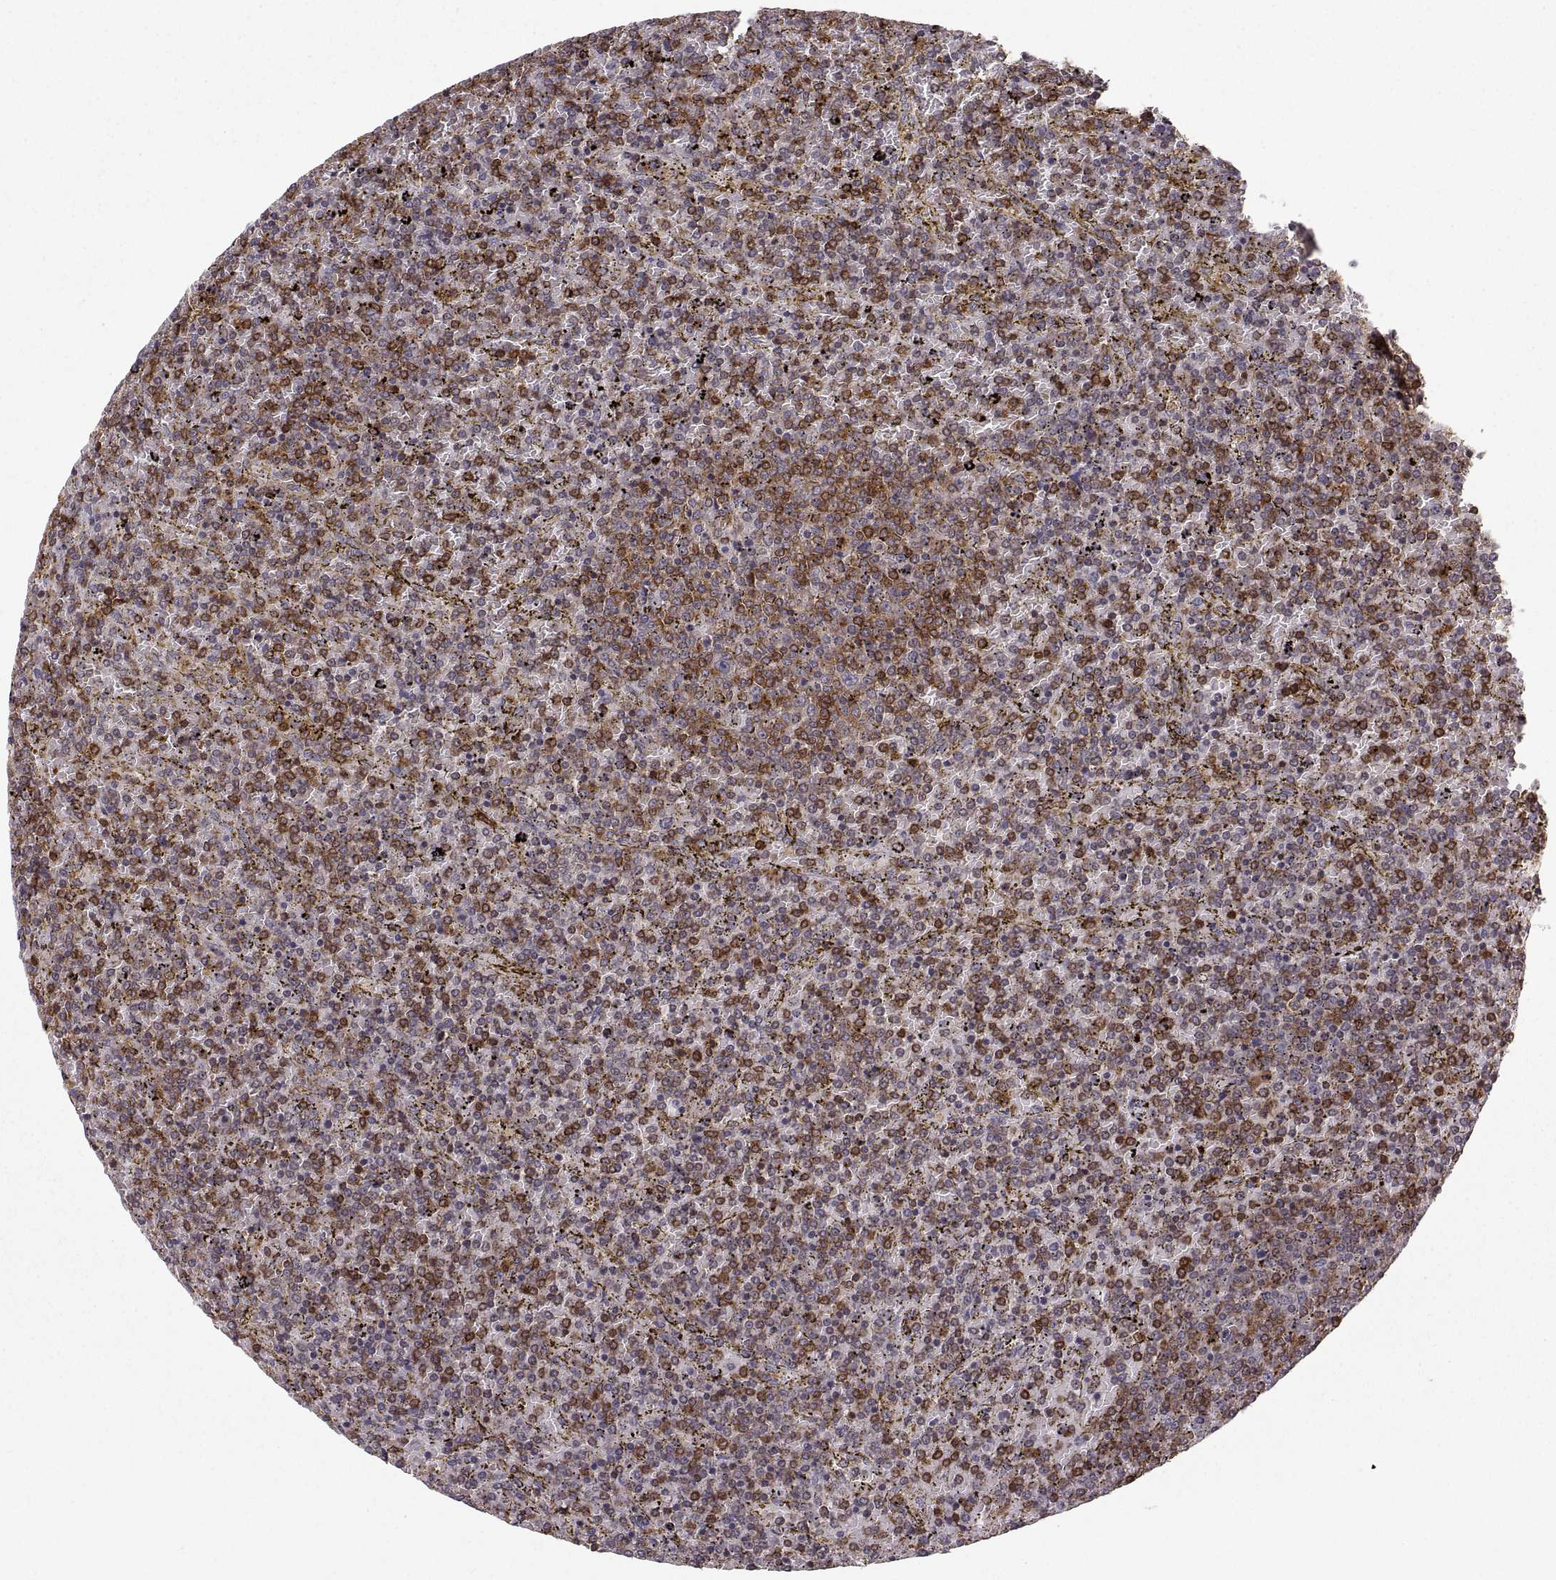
{"staining": {"intensity": "strong", "quantity": ">75%", "location": "cytoplasmic/membranous"}, "tissue": "lymphoma", "cell_type": "Tumor cells", "image_type": "cancer", "snomed": [{"axis": "morphology", "description": "Malignant lymphoma, non-Hodgkin's type, Low grade"}, {"axis": "topography", "description": "Spleen"}], "caption": "The photomicrograph reveals immunohistochemical staining of lymphoma. There is strong cytoplasmic/membranous staining is seen in approximately >75% of tumor cells.", "gene": "EZR", "patient": {"sex": "female", "age": 77}}